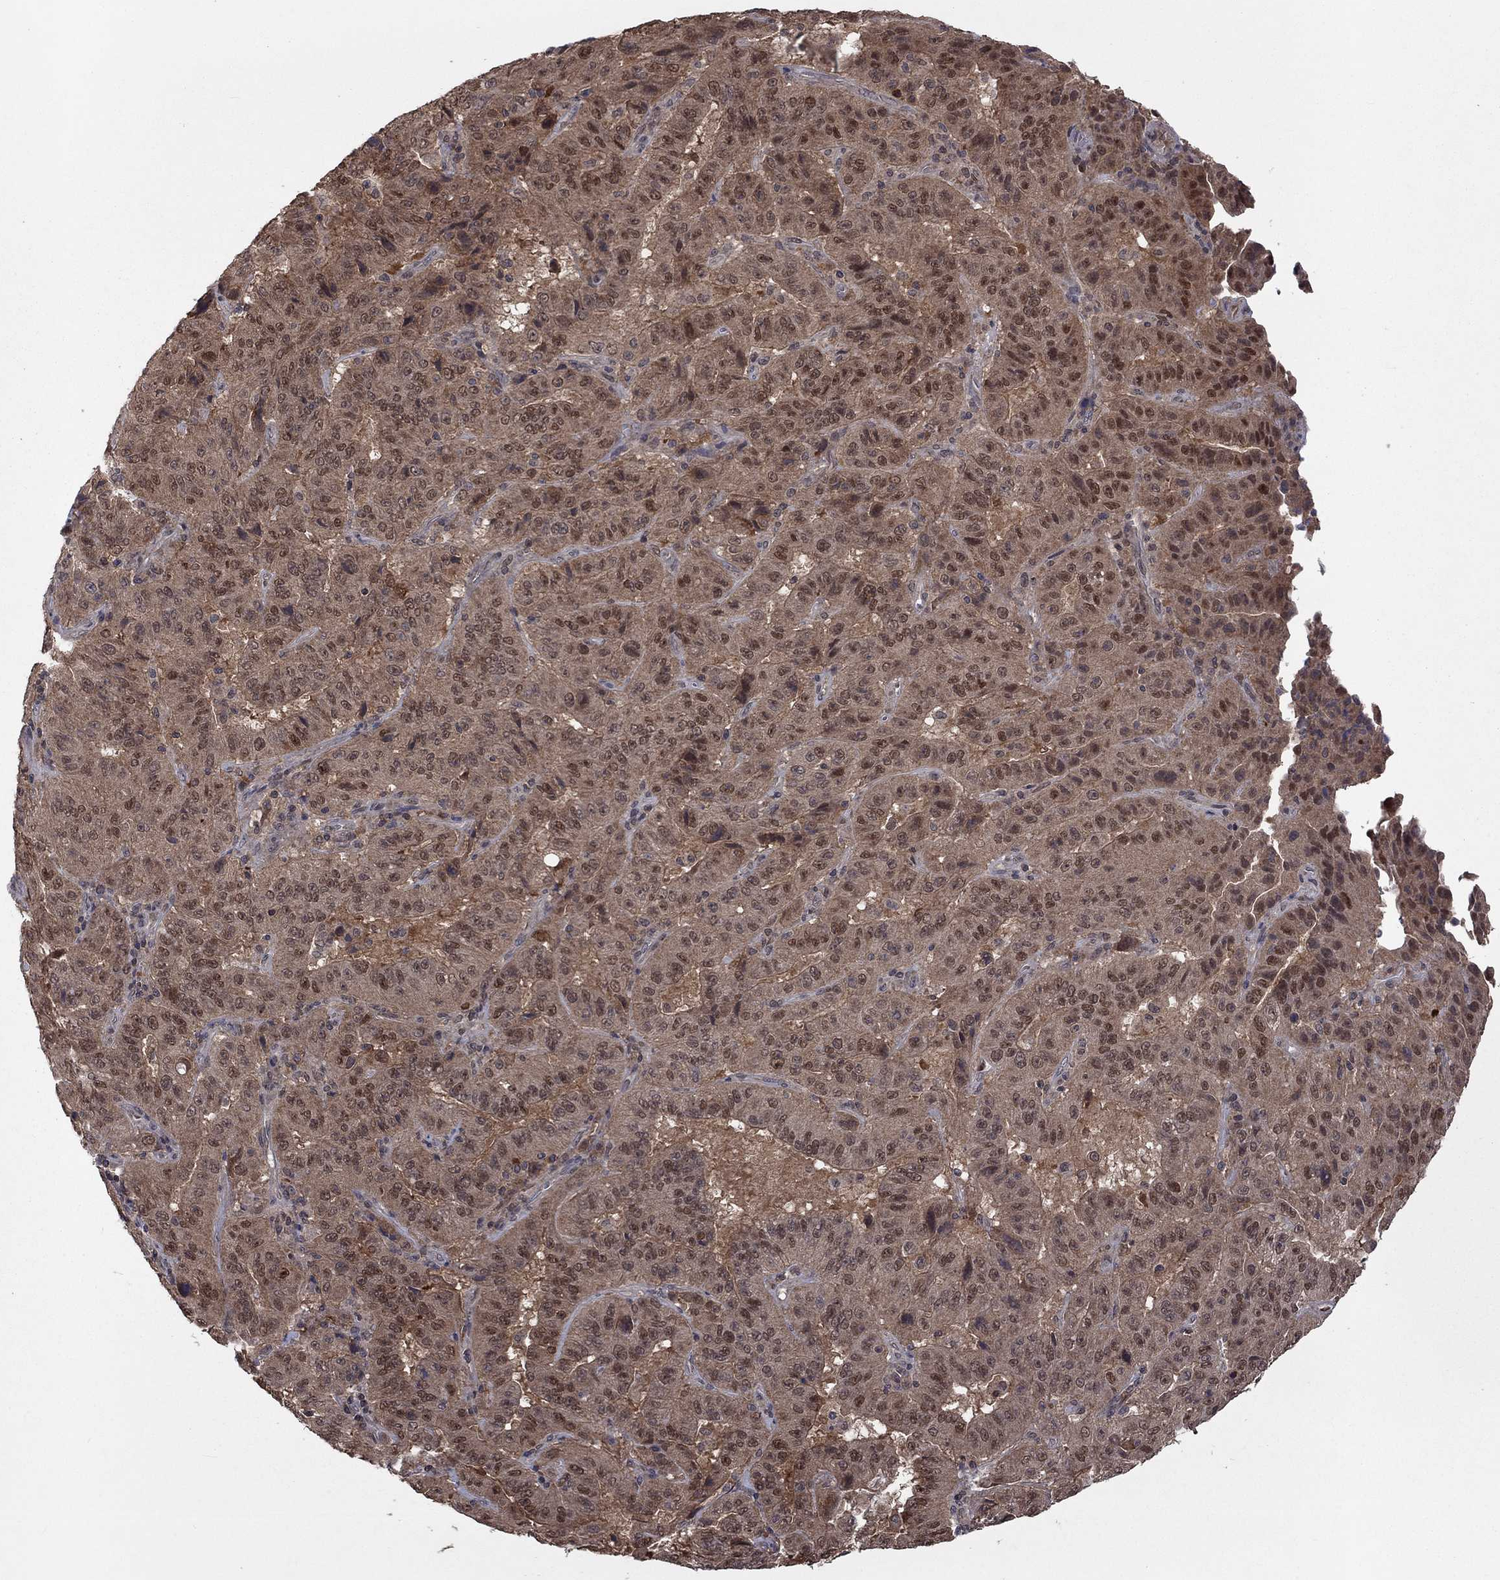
{"staining": {"intensity": "moderate", "quantity": "25%-75%", "location": "cytoplasmic/membranous,nuclear"}, "tissue": "pancreatic cancer", "cell_type": "Tumor cells", "image_type": "cancer", "snomed": [{"axis": "morphology", "description": "Adenocarcinoma, NOS"}, {"axis": "topography", "description": "Pancreas"}], "caption": "IHC (DAB (3,3'-diaminobenzidine)) staining of human adenocarcinoma (pancreatic) displays moderate cytoplasmic/membranous and nuclear protein staining in about 25%-75% of tumor cells. Using DAB (brown) and hematoxylin (blue) stains, captured at high magnification using brightfield microscopy.", "gene": "IAH1", "patient": {"sex": "male", "age": 63}}